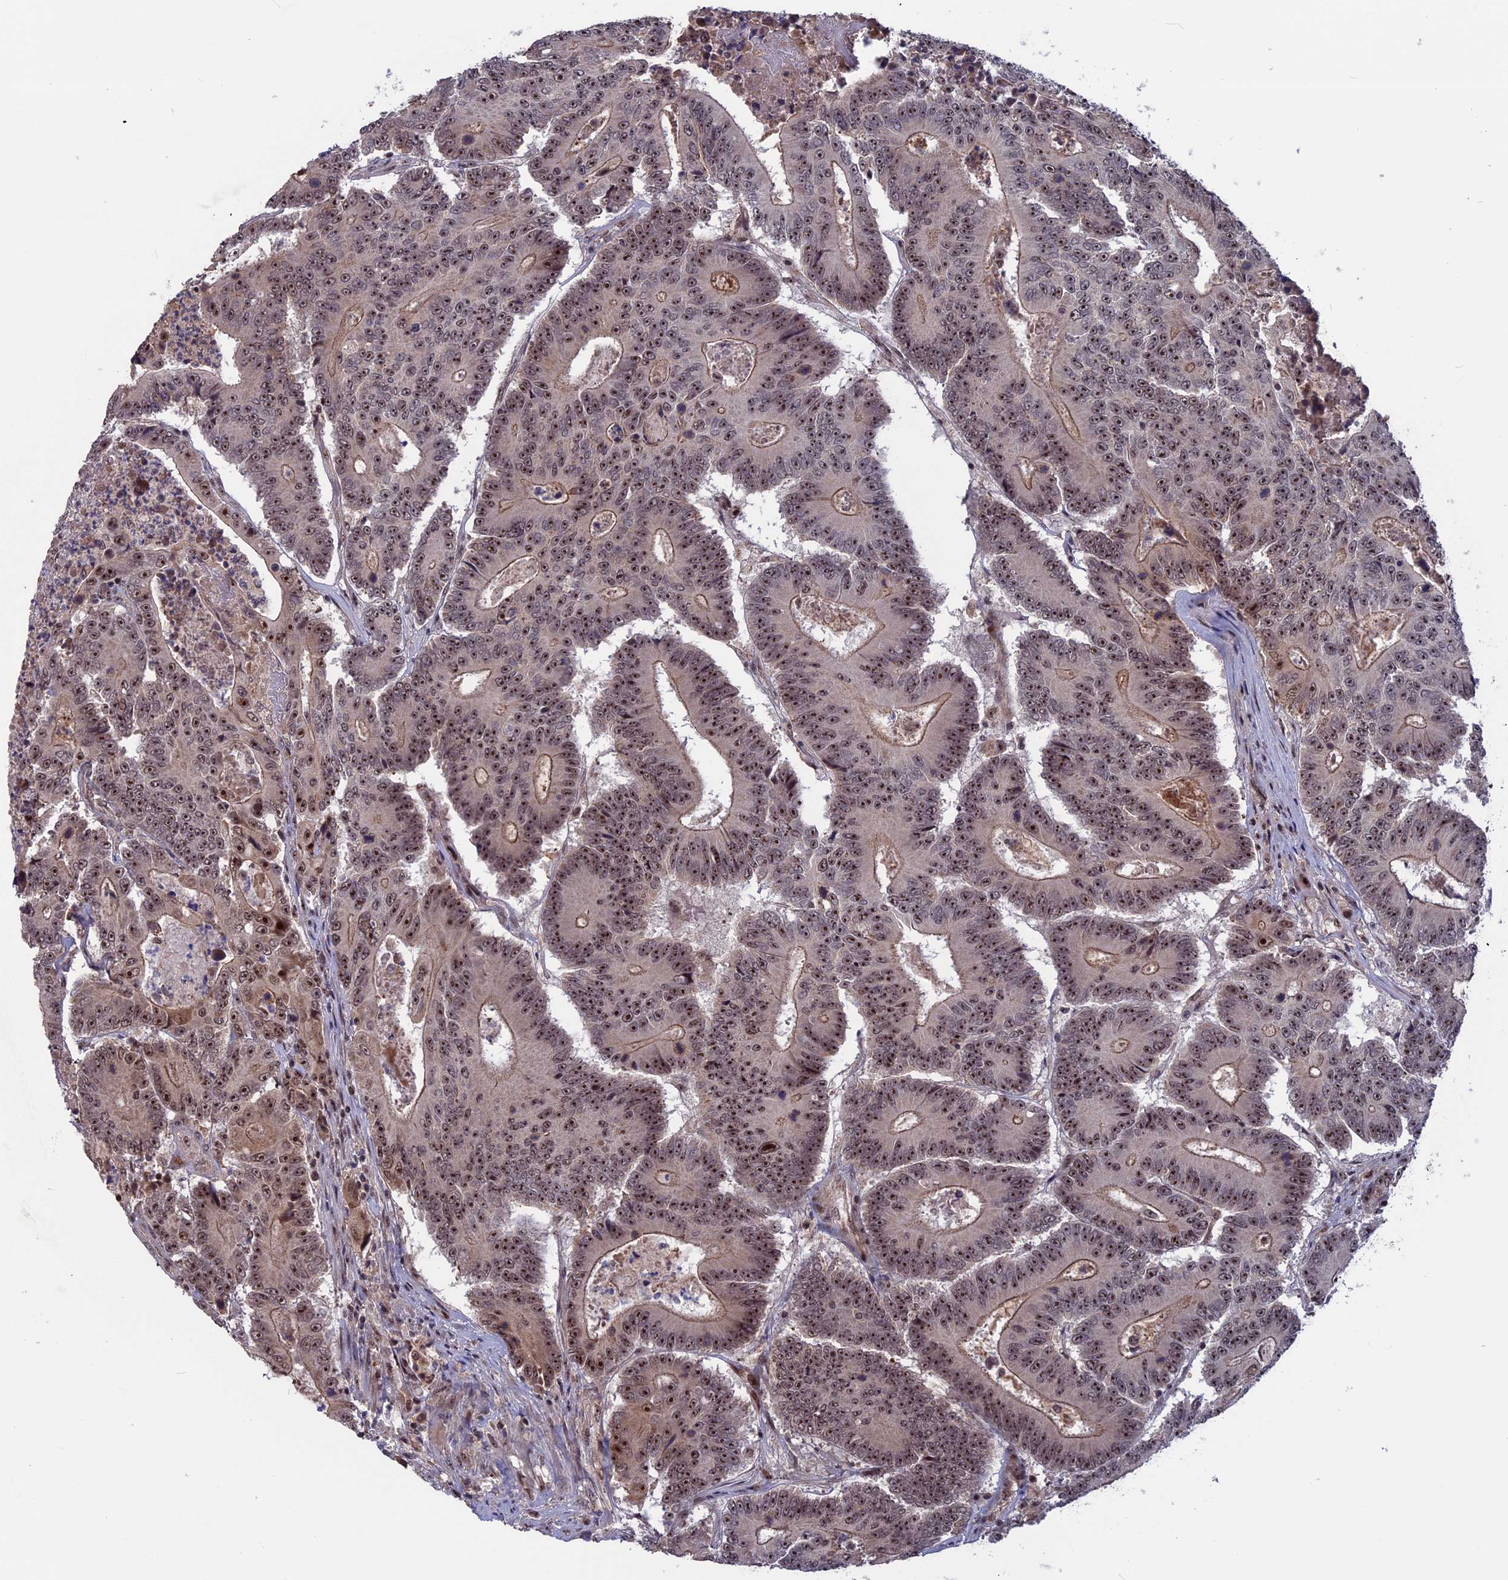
{"staining": {"intensity": "moderate", "quantity": ">75%", "location": "nuclear"}, "tissue": "colorectal cancer", "cell_type": "Tumor cells", "image_type": "cancer", "snomed": [{"axis": "morphology", "description": "Adenocarcinoma, NOS"}, {"axis": "topography", "description": "Colon"}], "caption": "Tumor cells demonstrate moderate nuclear positivity in approximately >75% of cells in colorectal cancer (adenocarcinoma). (DAB (3,3'-diaminobenzidine) IHC with brightfield microscopy, high magnification).", "gene": "CACTIN", "patient": {"sex": "male", "age": 83}}